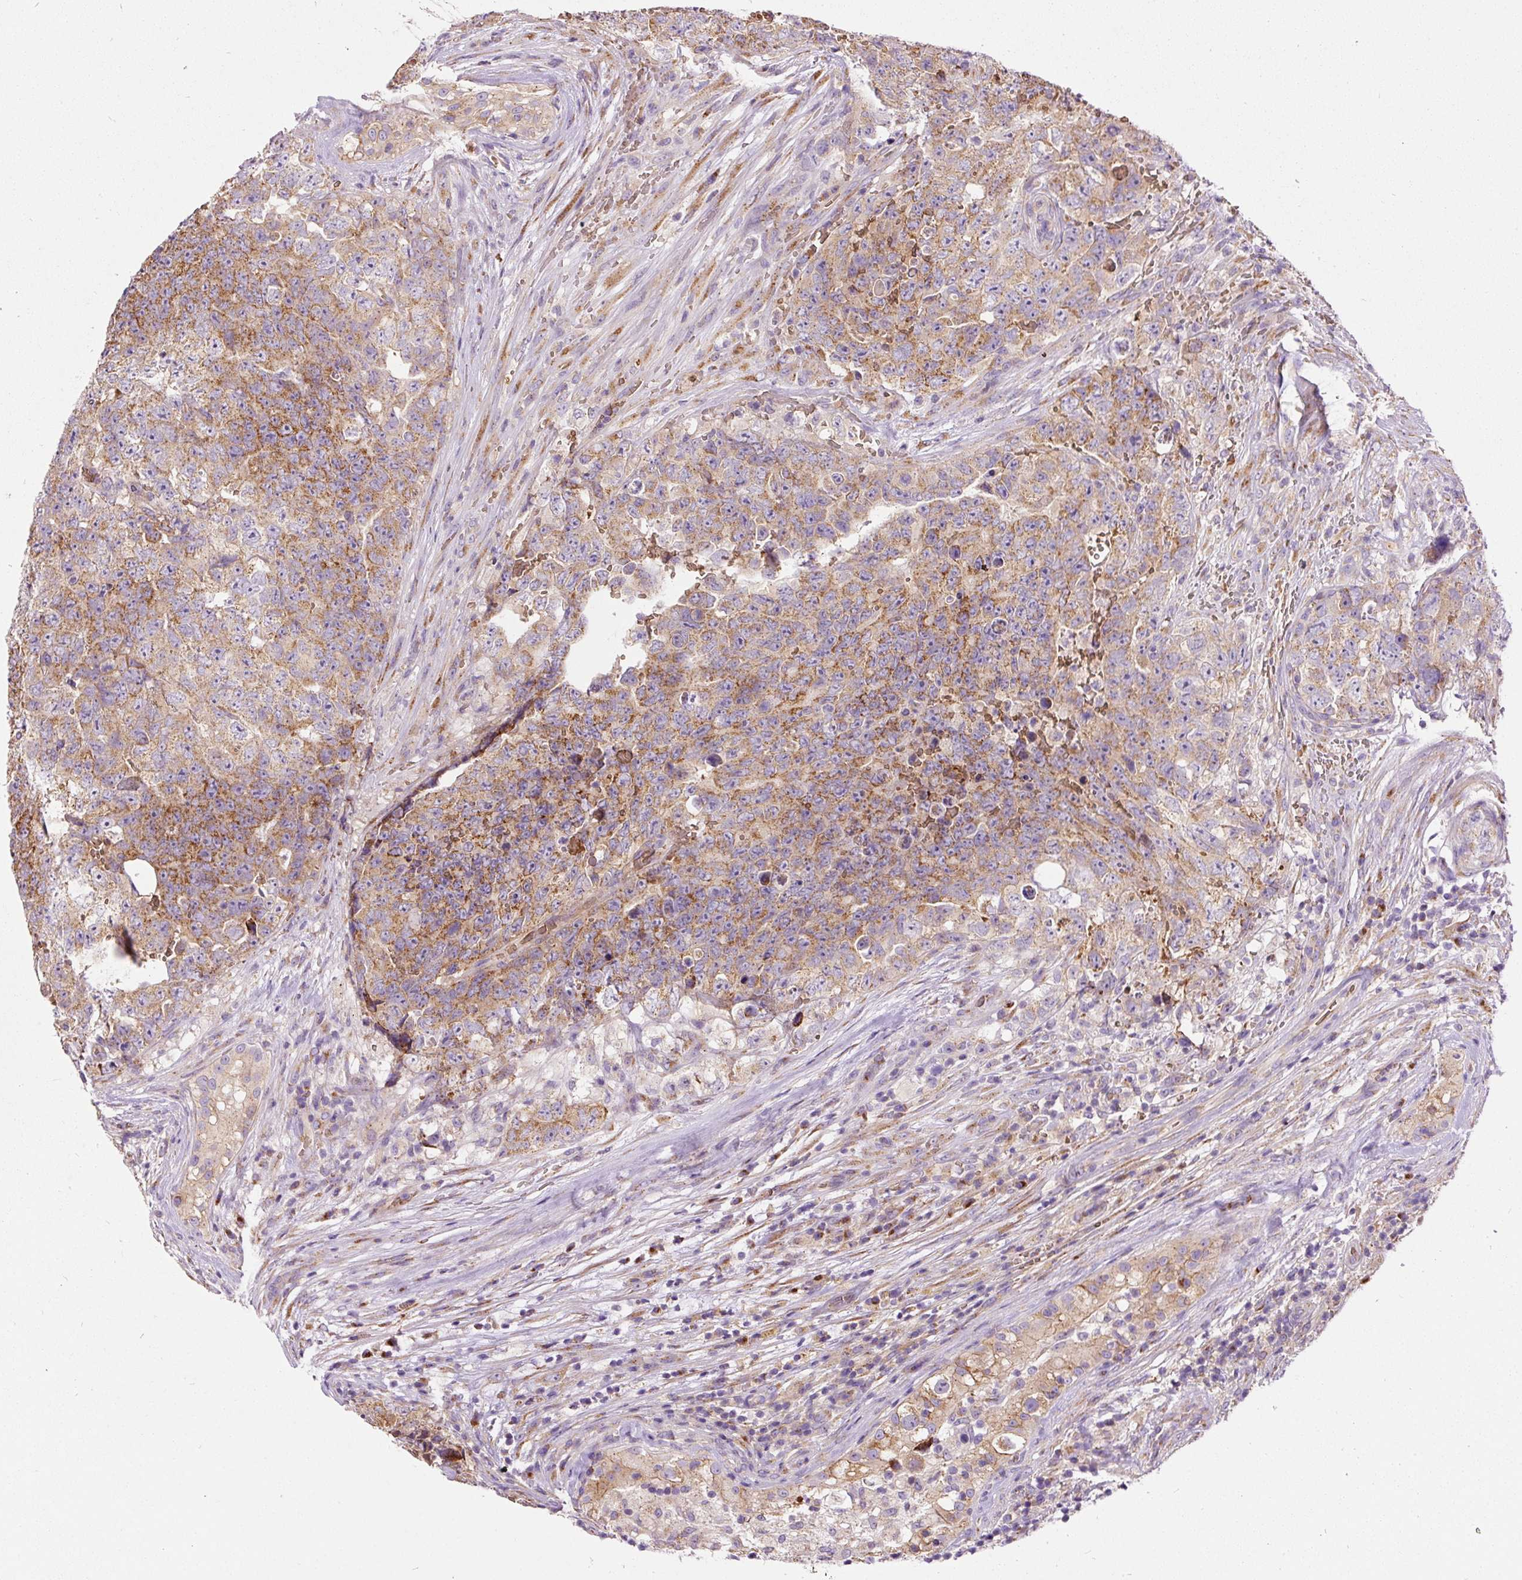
{"staining": {"intensity": "moderate", "quantity": ">75%", "location": "cytoplasmic/membranous"}, "tissue": "testis cancer", "cell_type": "Tumor cells", "image_type": "cancer", "snomed": [{"axis": "morphology", "description": "Seminoma, NOS"}, {"axis": "morphology", "description": "Teratoma, malignant, NOS"}, {"axis": "topography", "description": "Testis"}], "caption": "Human seminoma (testis) stained with a brown dye exhibits moderate cytoplasmic/membranous positive positivity in about >75% of tumor cells.", "gene": "PRRC2A", "patient": {"sex": "male", "age": 34}}